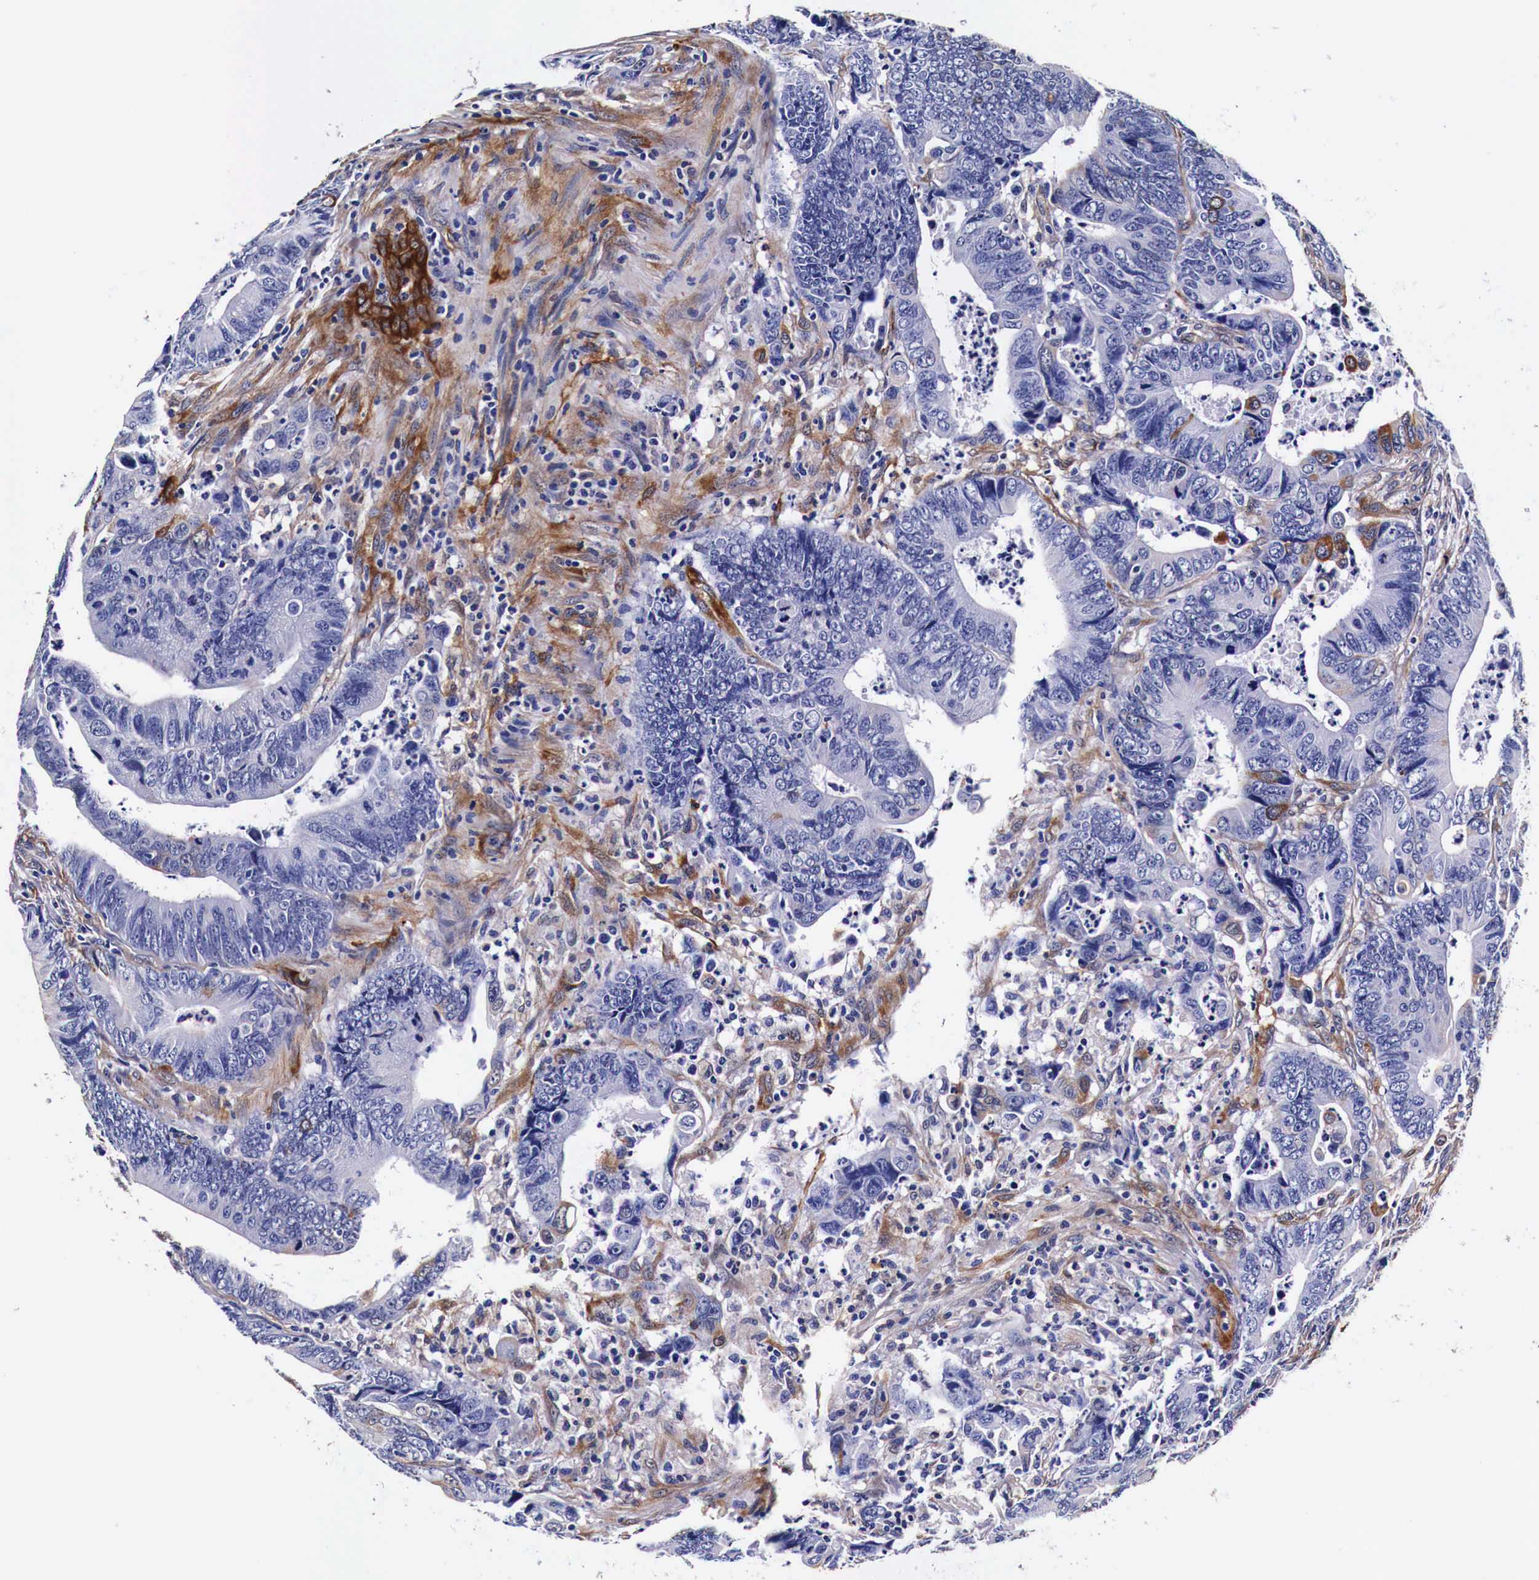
{"staining": {"intensity": "moderate", "quantity": "<25%", "location": "cytoplasmic/membranous"}, "tissue": "colorectal cancer", "cell_type": "Tumor cells", "image_type": "cancer", "snomed": [{"axis": "morphology", "description": "Adenocarcinoma, NOS"}, {"axis": "topography", "description": "Colon"}], "caption": "The photomicrograph exhibits staining of colorectal cancer, revealing moderate cytoplasmic/membranous protein staining (brown color) within tumor cells.", "gene": "HSPB1", "patient": {"sex": "female", "age": 78}}